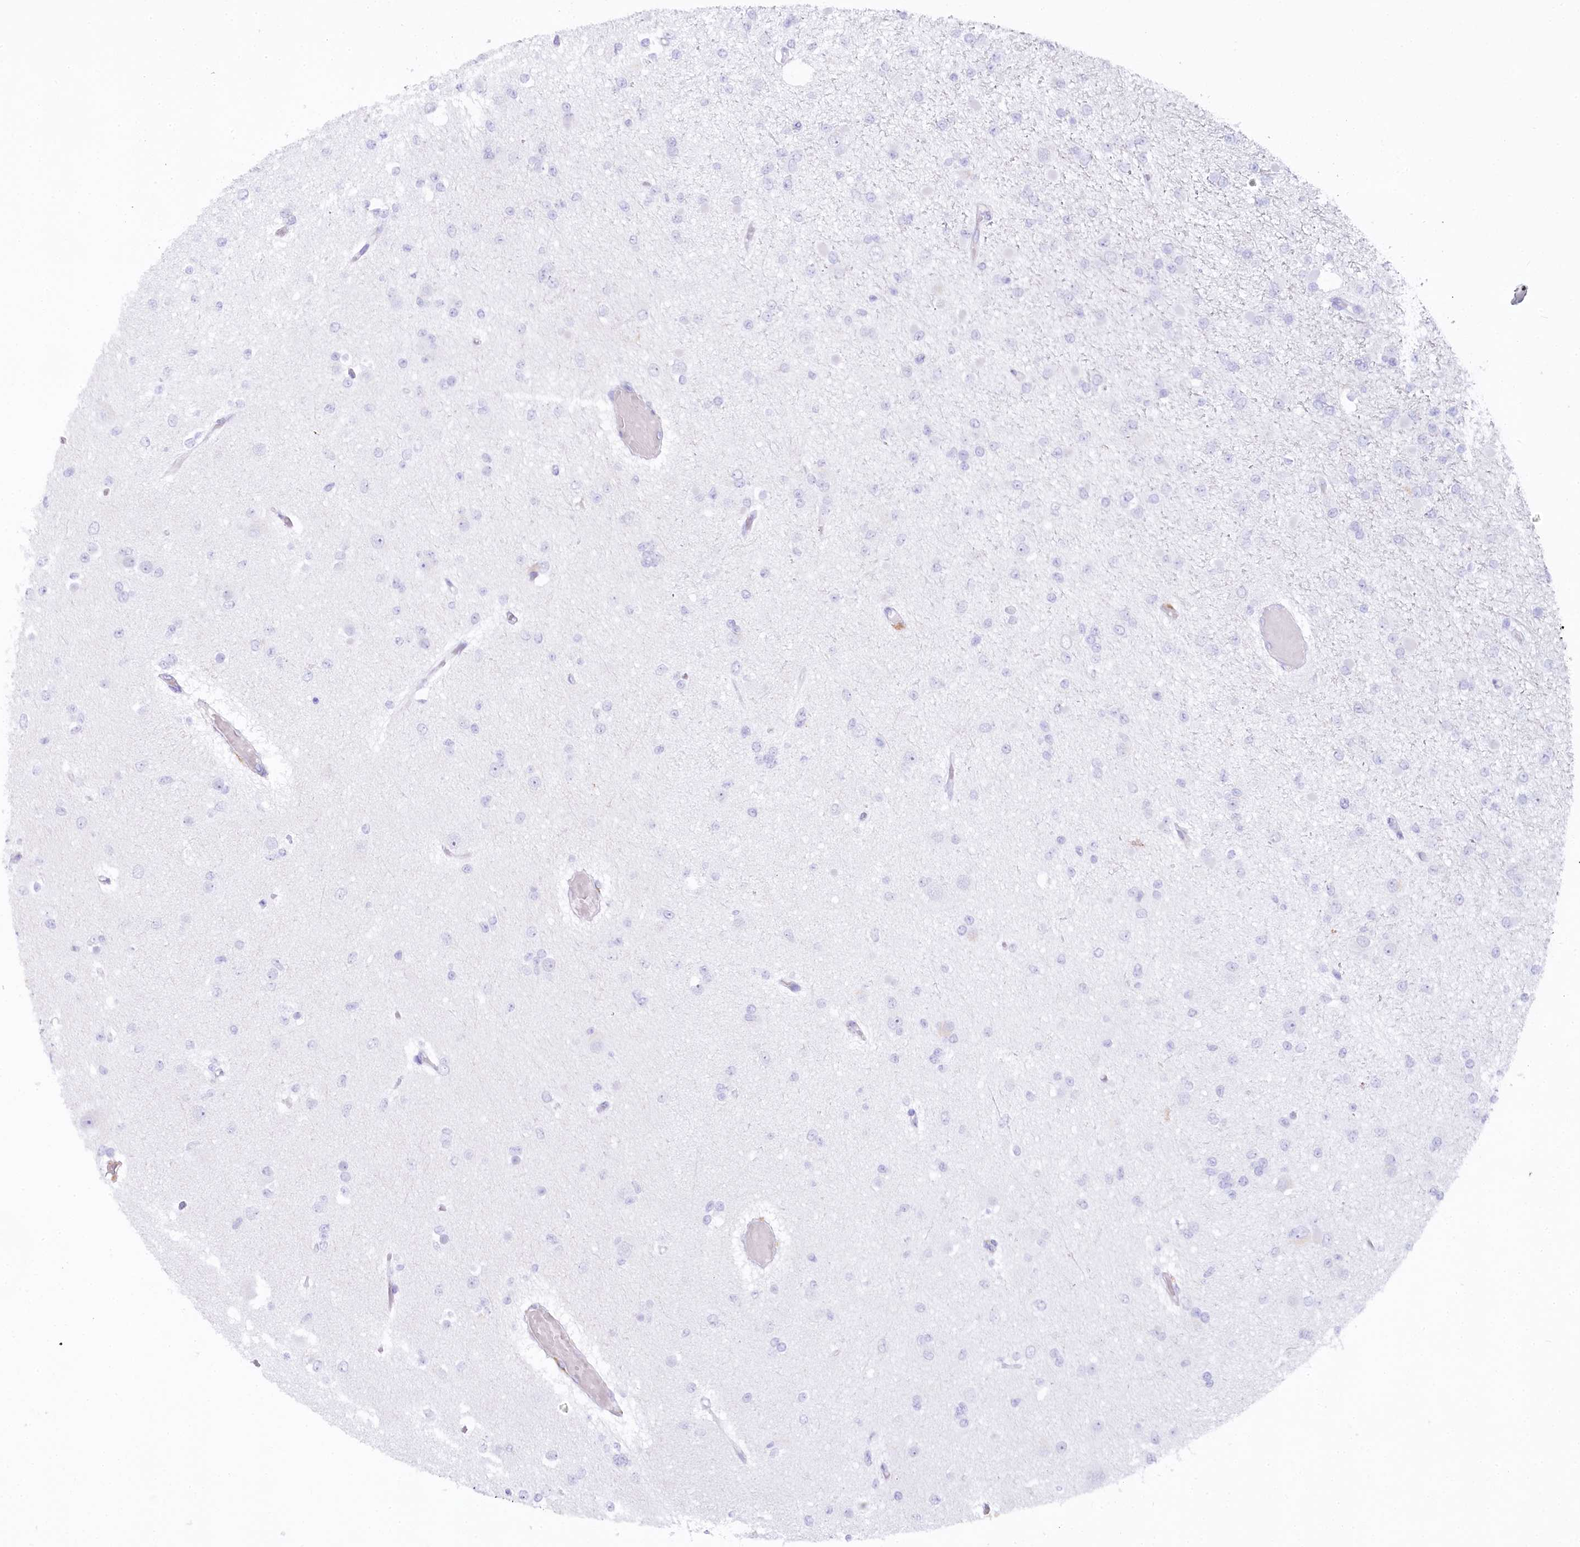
{"staining": {"intensity": "negative", "quantity": "none", "location": "none"}, "tissue": "glioma", "cell_type": "Tumor cells", "image_type": "cancer", "snomed": [{"axis": "morphology", "description": "Glioma, malignant, Low grade"}, {"axis": "topography", "description": "Brain"}], "caption": "The micrograph exhibits no staining of tumor cells in glioma.", "gene": "MYOZ1", "patient": {"sex": "female", "age": 22}}